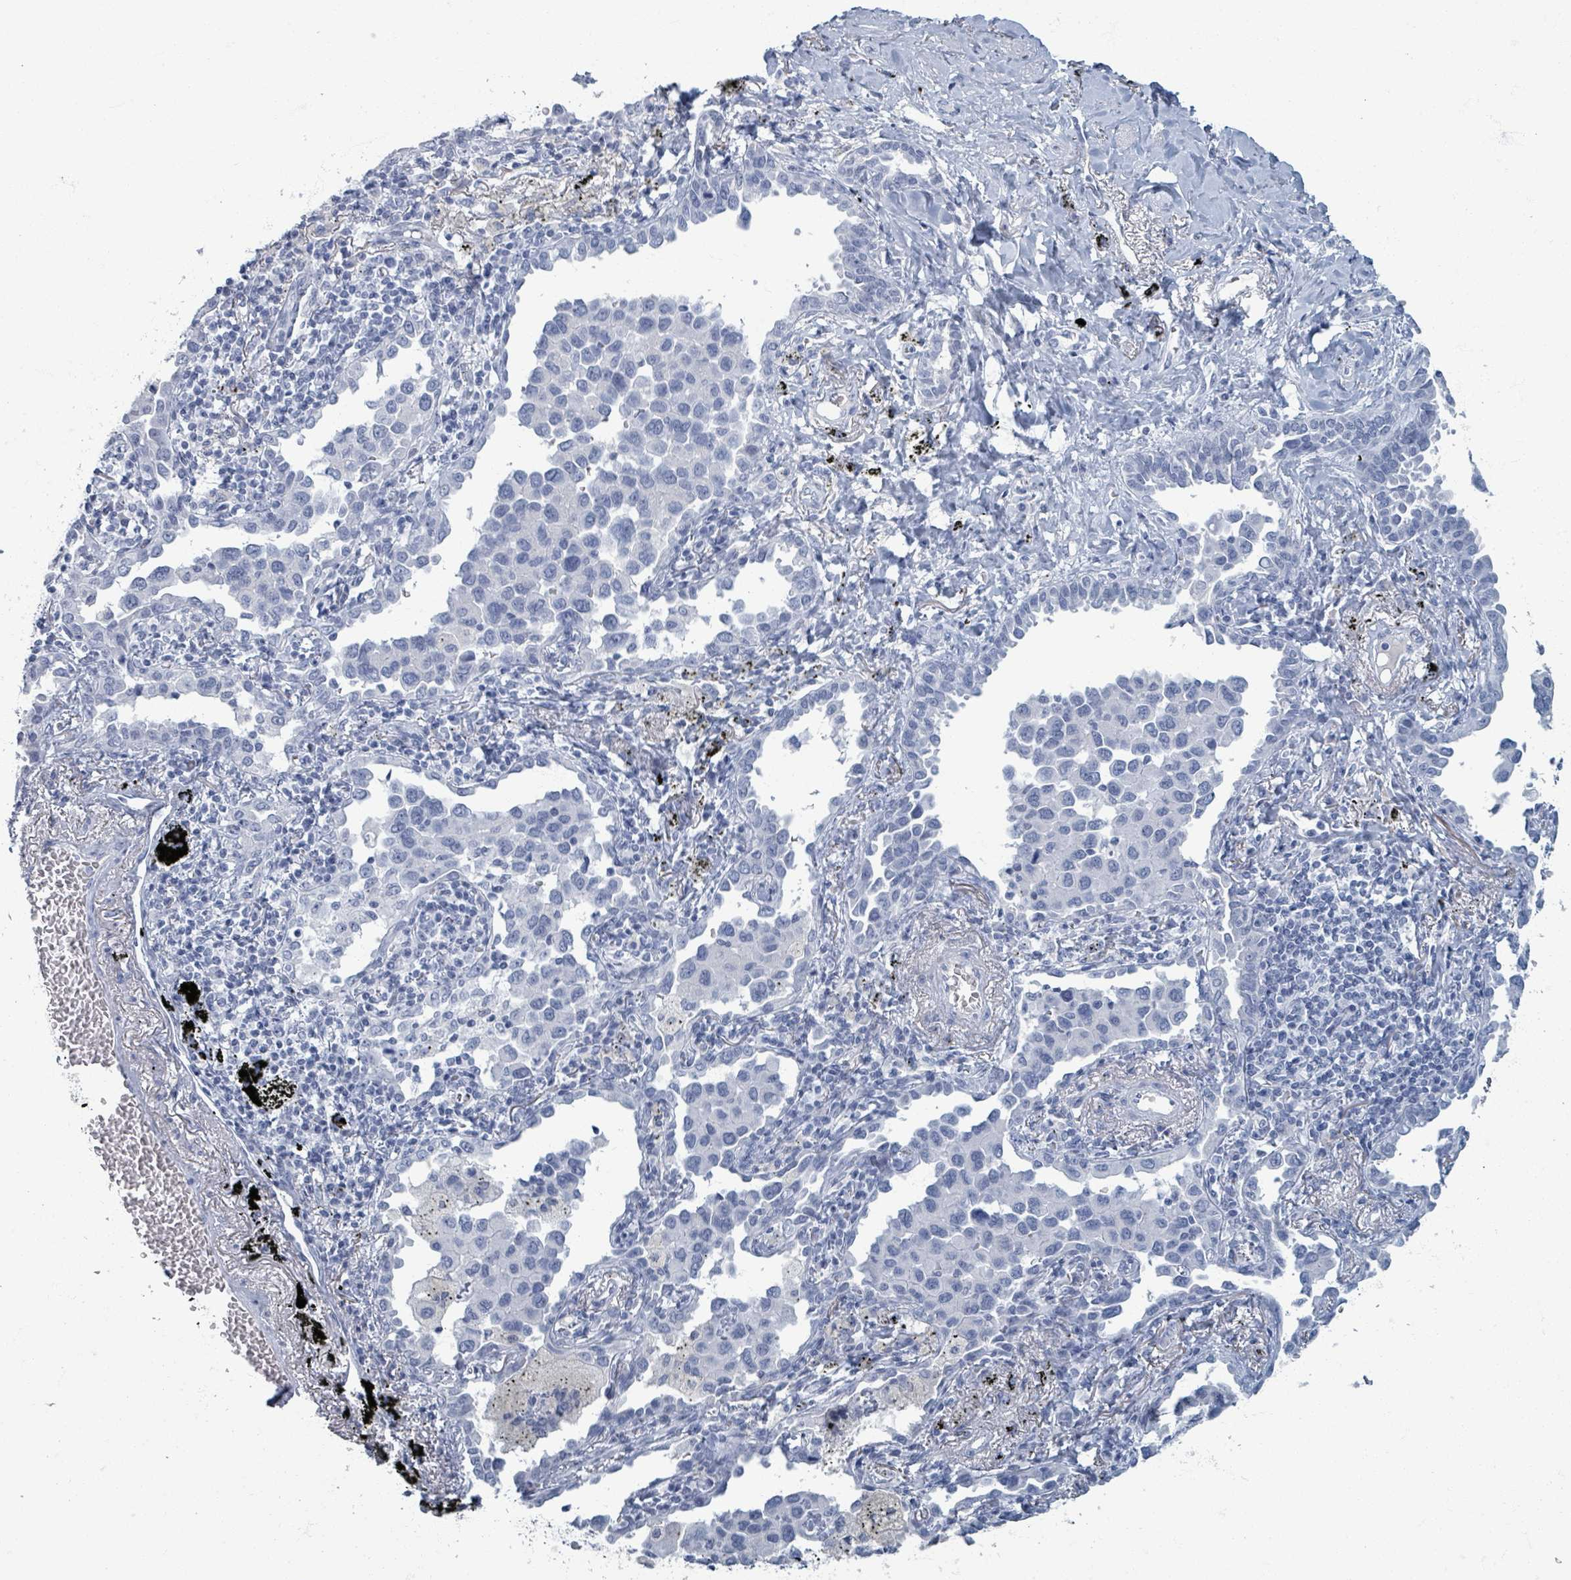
{"staining": {"intensity": "negative", "quantity": "none", "location": "none"}, "tissue": "lung cancer", "cell_type": "Tumor cells", "image_type": "cancer", "snomed": [{"axis": "morphology", "description": "Adenocarcinoma, NOS"}, {"axis": "topography", "description": "Lung"}], "caption": "Tumor cells are negative for brown protein staining in lung cancer (adenocarcinoma).", "gene": "TAS2R1", "patient": {"sex": "male", "age": 67}}